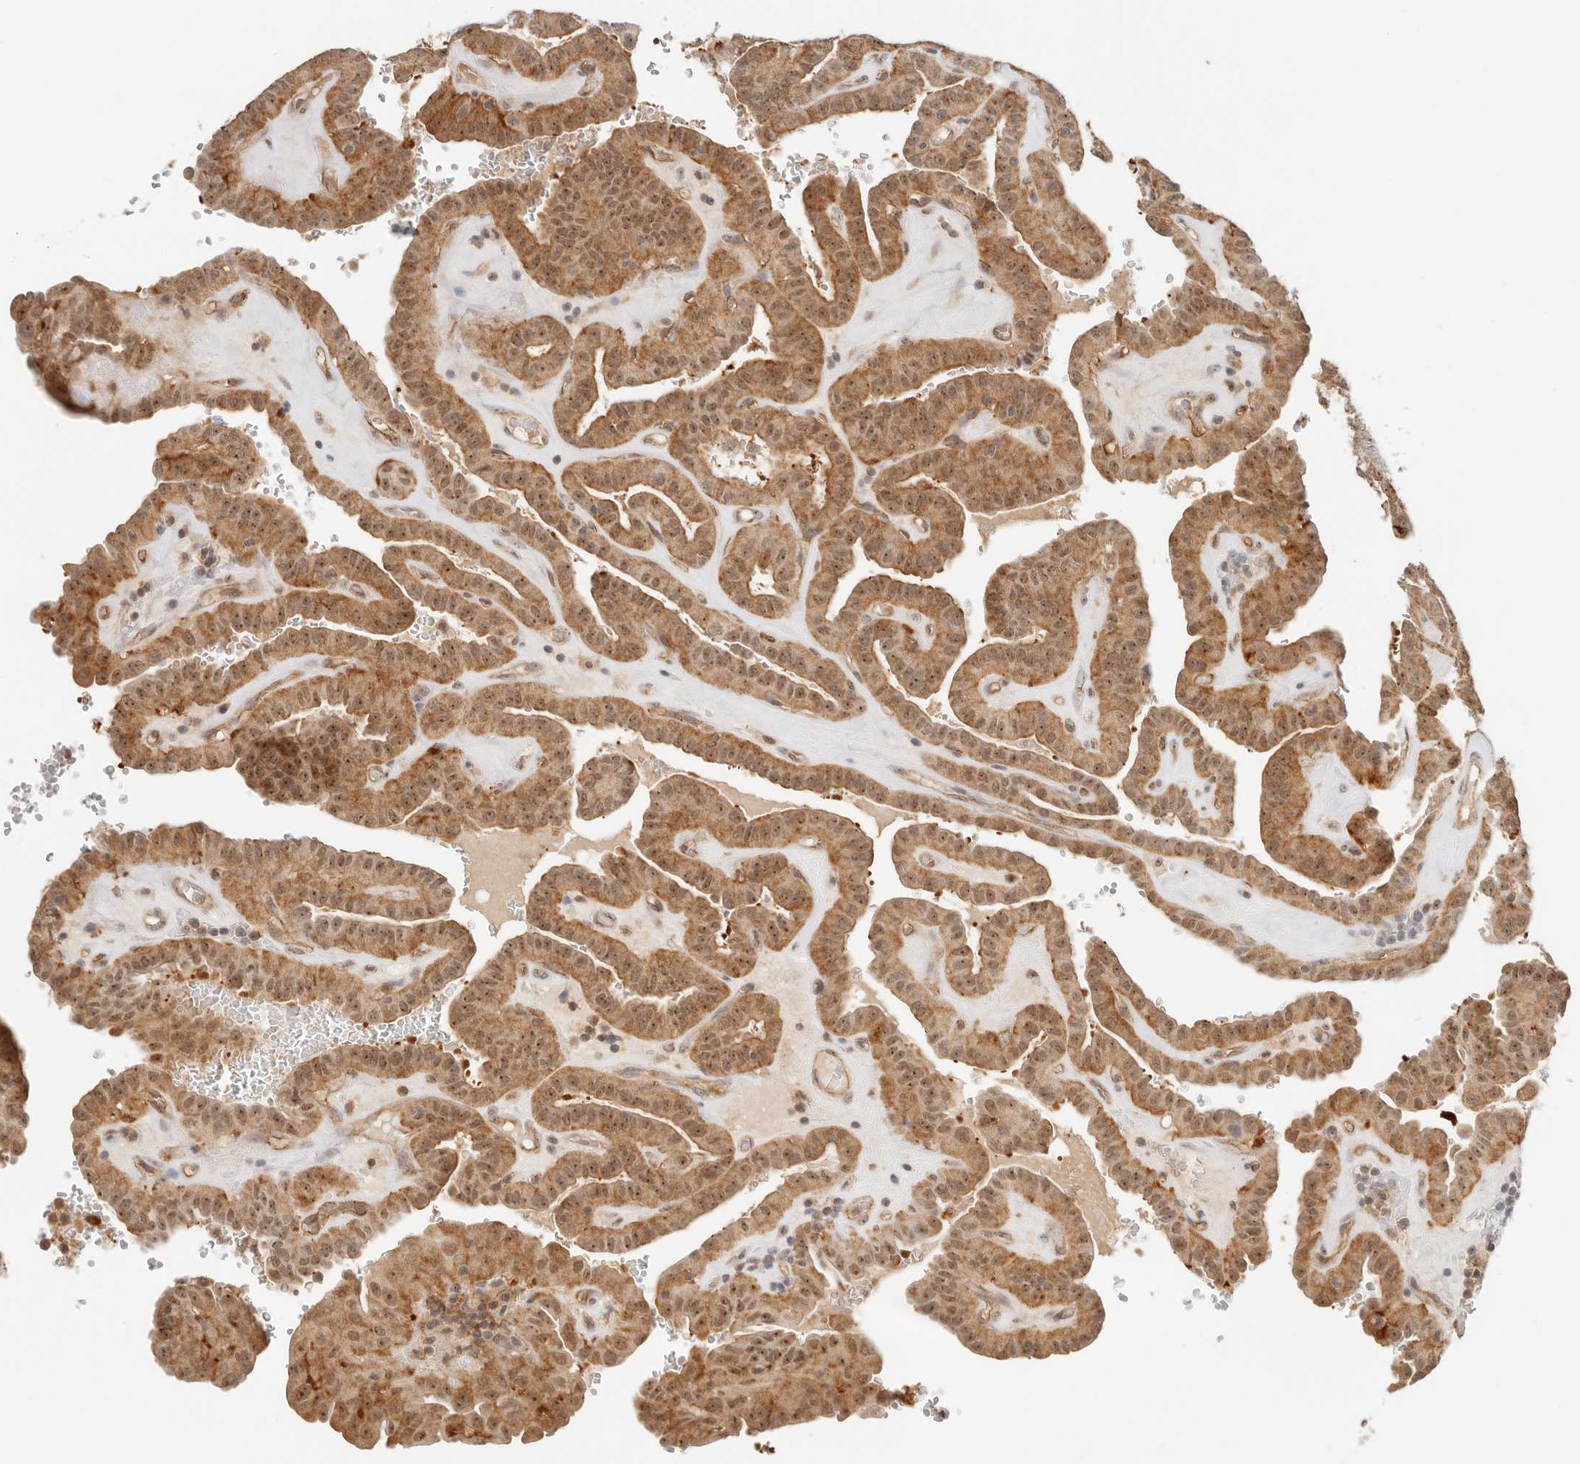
{"staining": {"intensity": "moderate", "quantity": ">75%", "location": "cytoplasmic/membranous,nuclear"}, "tissue": "thyroid cancer", "cell_type": "Tumor cells", "image_type": "cancer", "snomed": [{"axis": "morphology", "description": "Papillary adenocarcinoma, NOS"}, {"axis": "topography", "description": "Thyroid gland"}], "caption": "DAB (3,3'-diaminobenzidine) immunohistochemical staining of papillary adenocarcinoma (thyroid) shows moderate cytoplasmic/membranous and nuclear protein expression in about >75% of tumor cells.", "gene": "HEXD", "patient": {"sex": "male", "age": 77}}